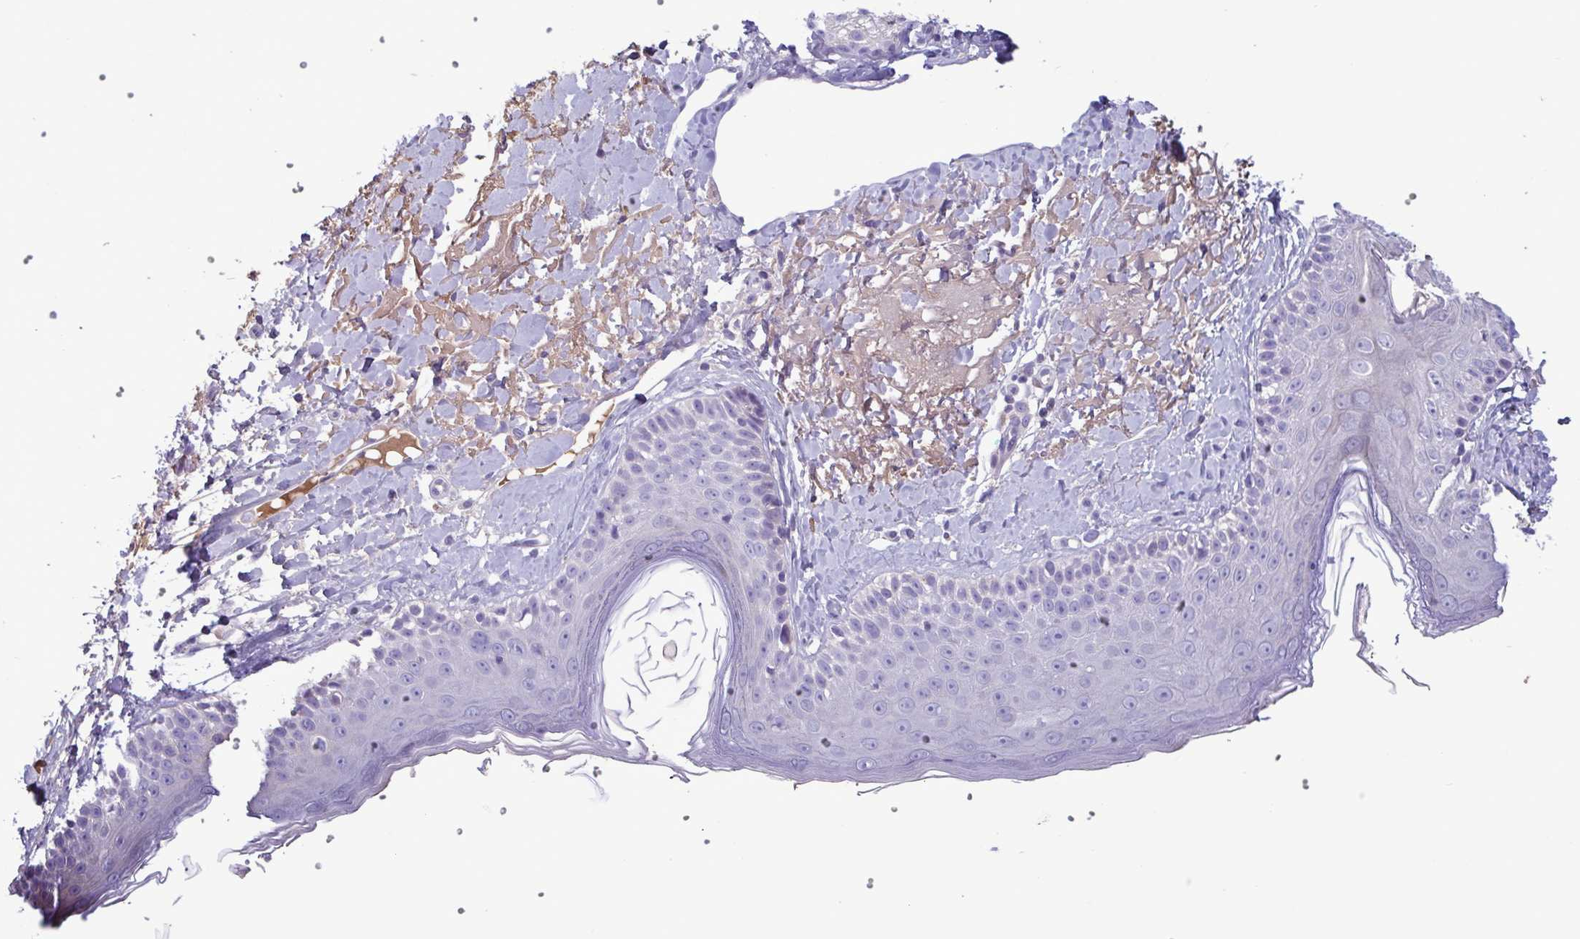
{"staining": {"intensity": "negative", "quantity": "none", "location": "none"}, "tissue": "skin", "cell_type": "Fibroblasts", "image_type": "normal", "snomed": [{"axis": "morphology", "description": "Normal tissue, NOS"}, {"axis": "topography", "description": "Skin"}], "caption": "Human skin stained for a protein using immunohistochemistry (IHC) shows no expression in fibroblasts.", "gene": "F13B", "patient": {"sex": "male", "age": 73}}